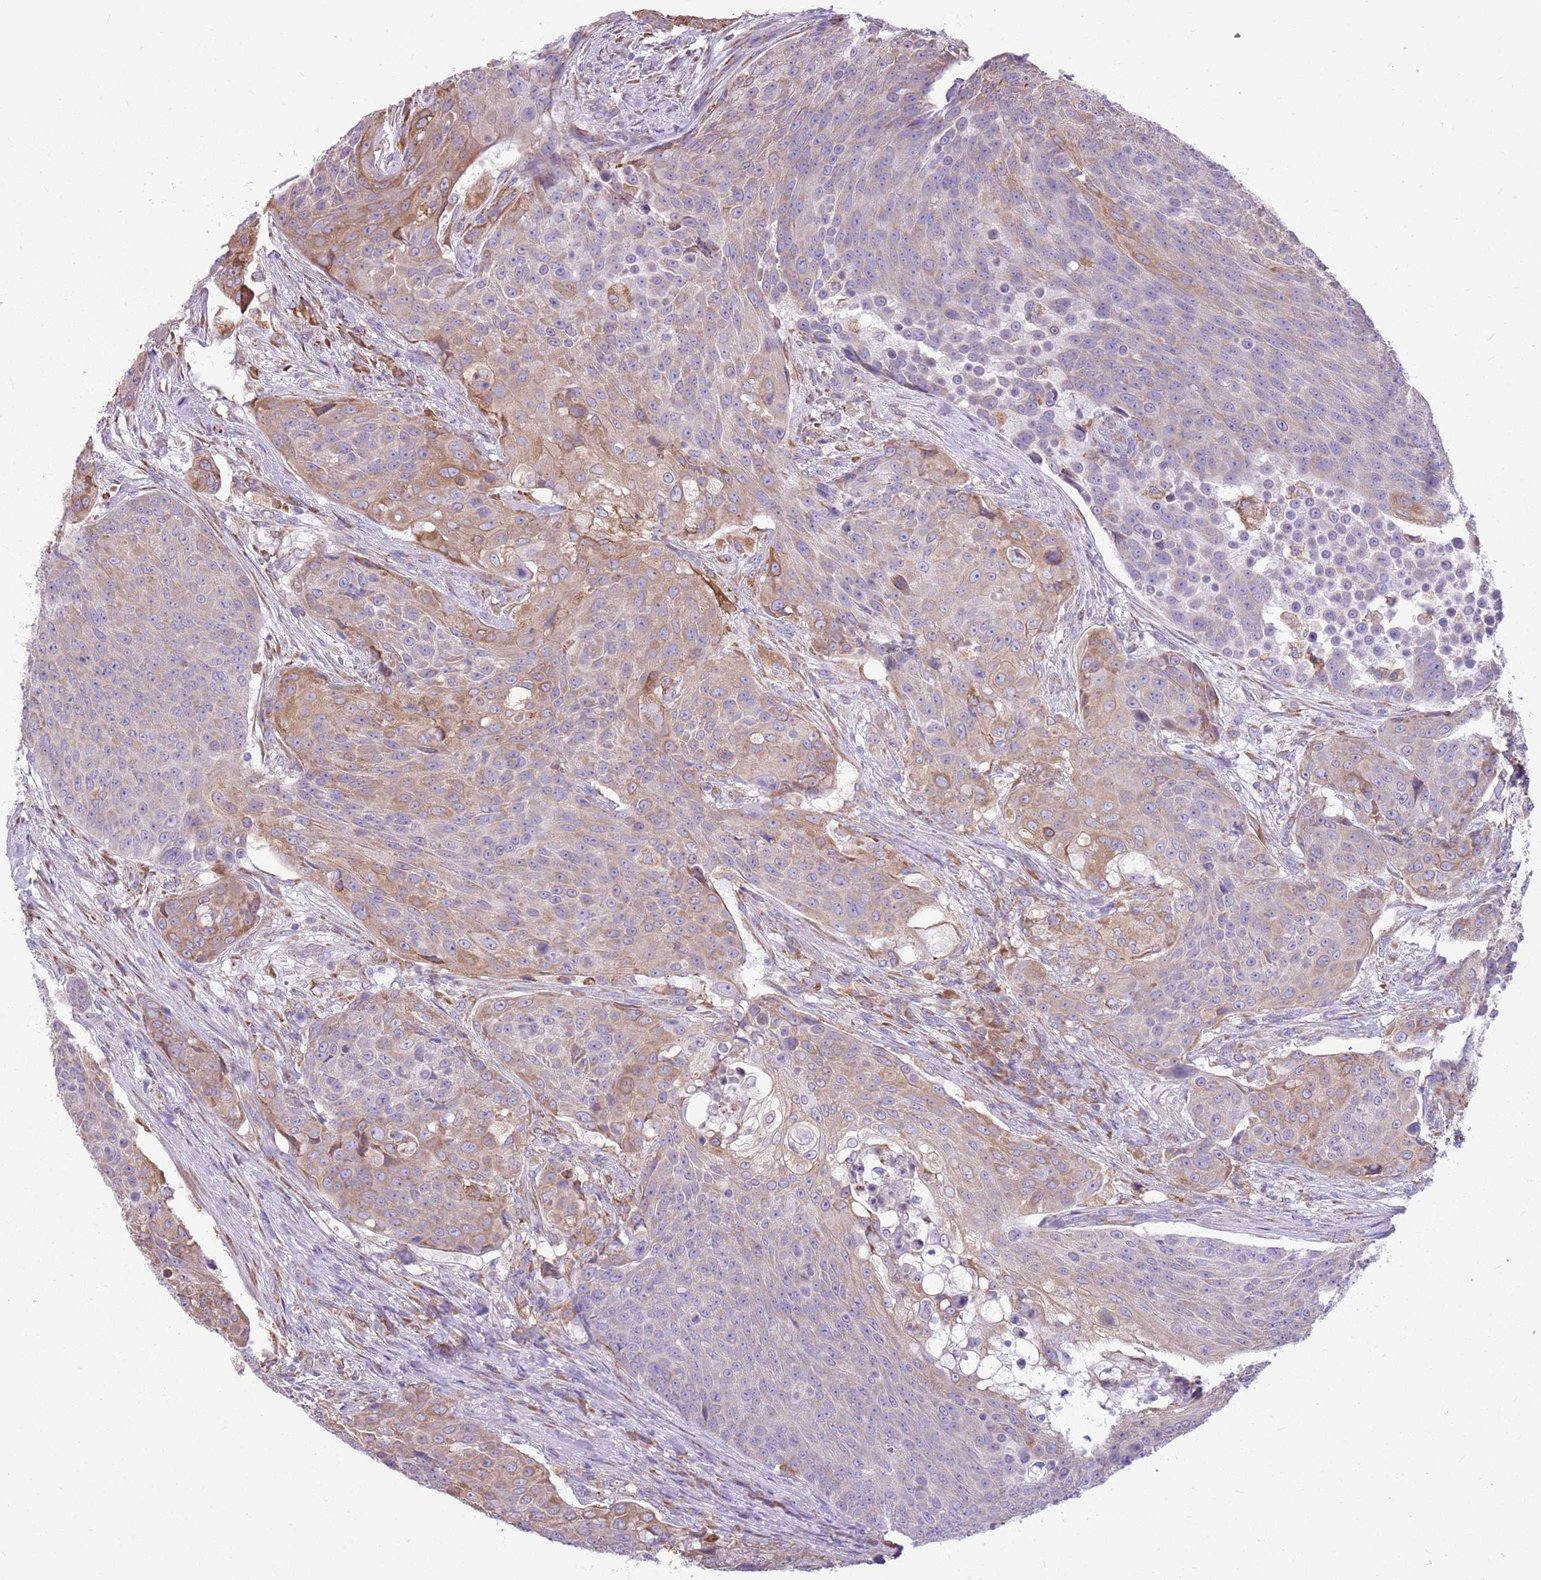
{"staining": {"intensity": "weak", "quantity": "25%-75%", "location": "cytoplasmic/membranous"}, "tissue": "urothelial cancer", "cell_type": "Tumor cells", "image_type": "cancer", "snomed": [{"axis": "morphology", "description": "Urothelial carcinoma, High grade"}, {"axis": "topography", "description": "Urinary bladder"}], "caption": "DAB immunohistochemical staining of high-grade urothelial carcinoma exhibits weak cytoplasmic/membranous protein staining in about 25%-75% of tumor cells.", "gene": "KCTD19", "patient": {"sex": "female", "age": 63}}